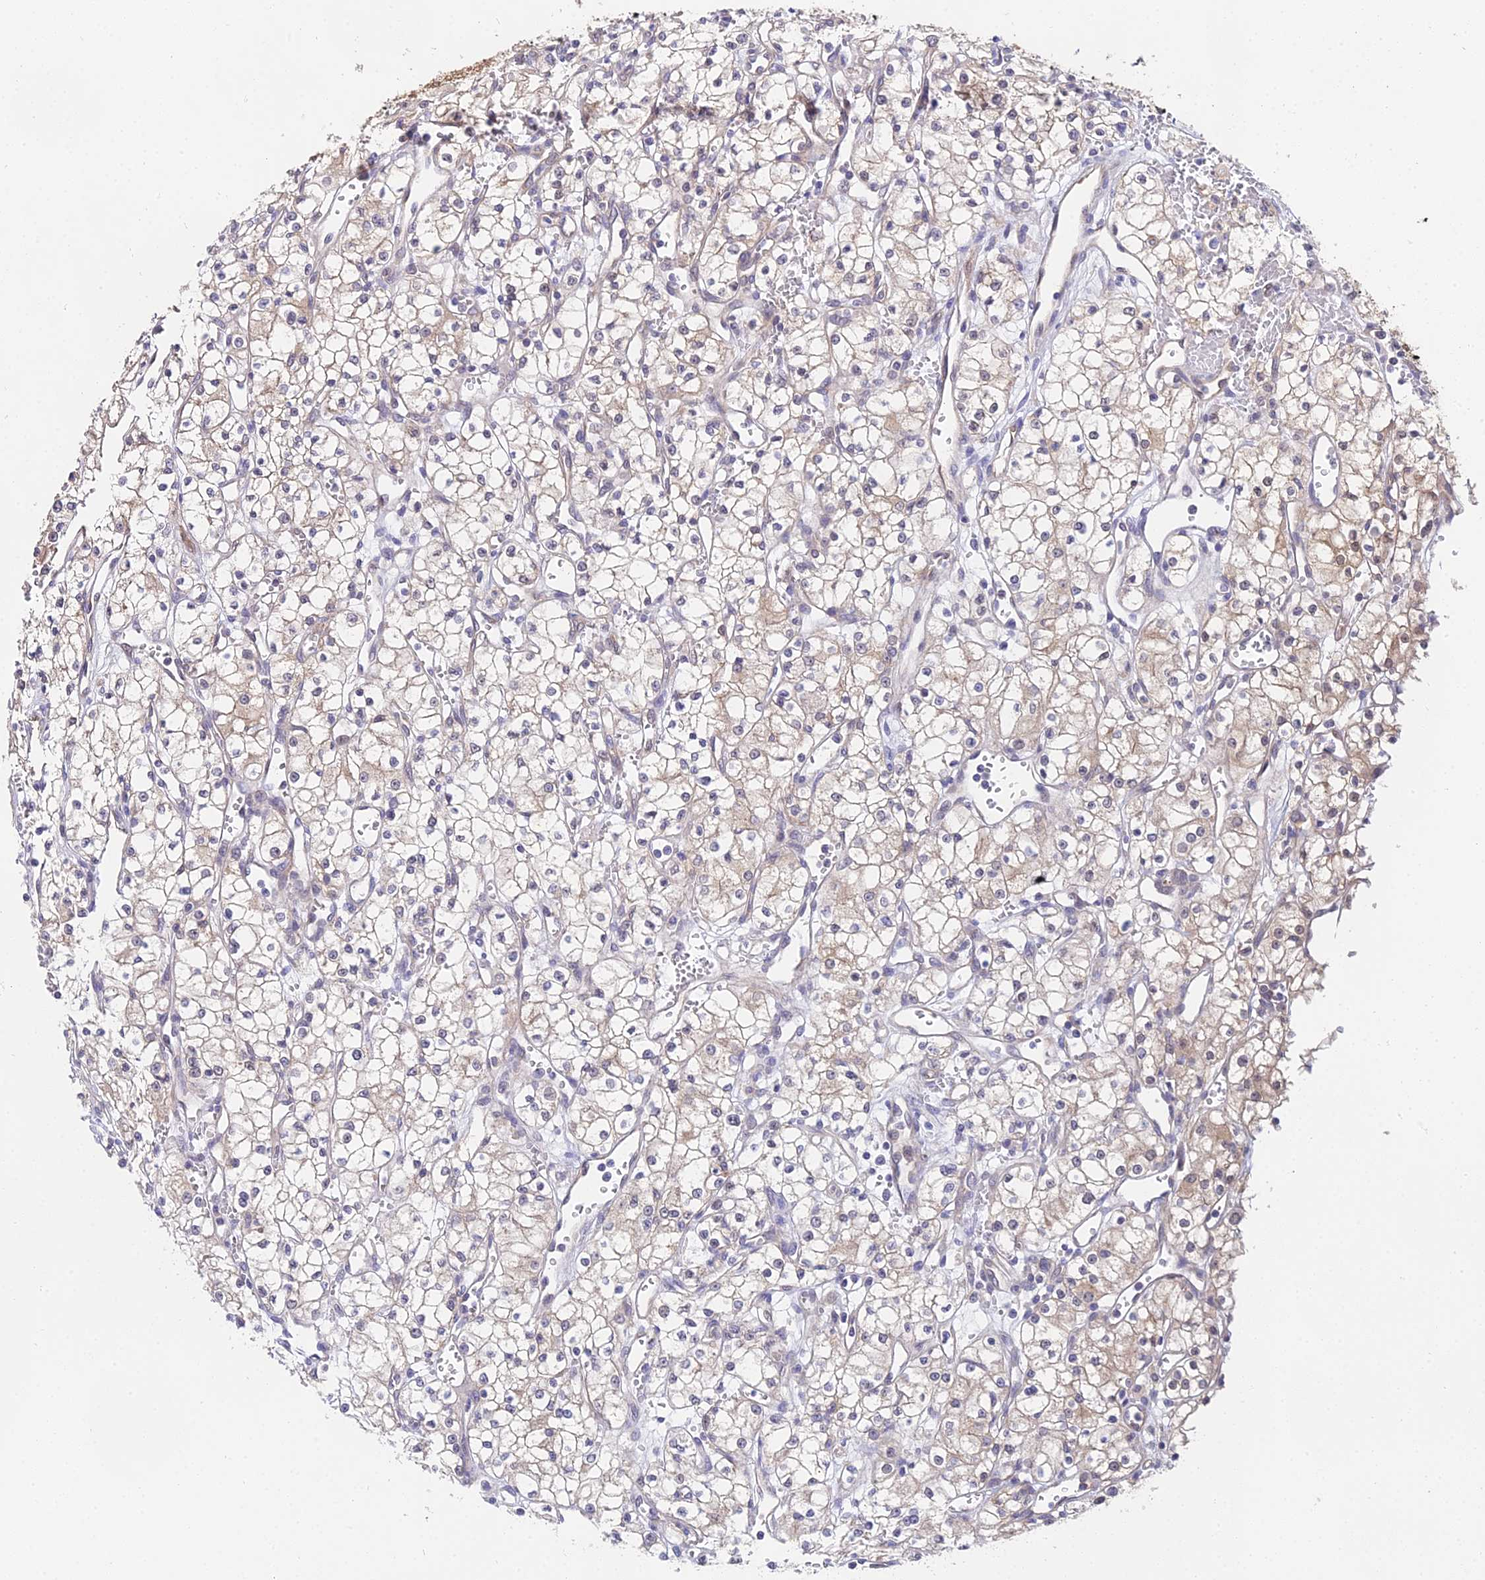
{"staining": {"intensity": "weak", "quantity": "<25%", "location": "cytoplasmic/membranous"}, "tissue": "renal cancer", "cell_type": "Tumor cells", "image_type": "cancer", "snomed": [{"axis": "morphology", "description": "Adenocarcinoma, NOS"}, {"axis": "topography", "description": "Kidney"}], "caption": "There is no significant expression in tumor cells of adenocarcinoma (renal). Brightfield microscopy of immunohistochemistry (IHC) stained with DAB (3,3'-diaminobenzidine) (brown) and hematoxylin (blue), captured at high magnification.", "gene": "PPP2R2C", "patient": {"sex": "male", "age": 59}}